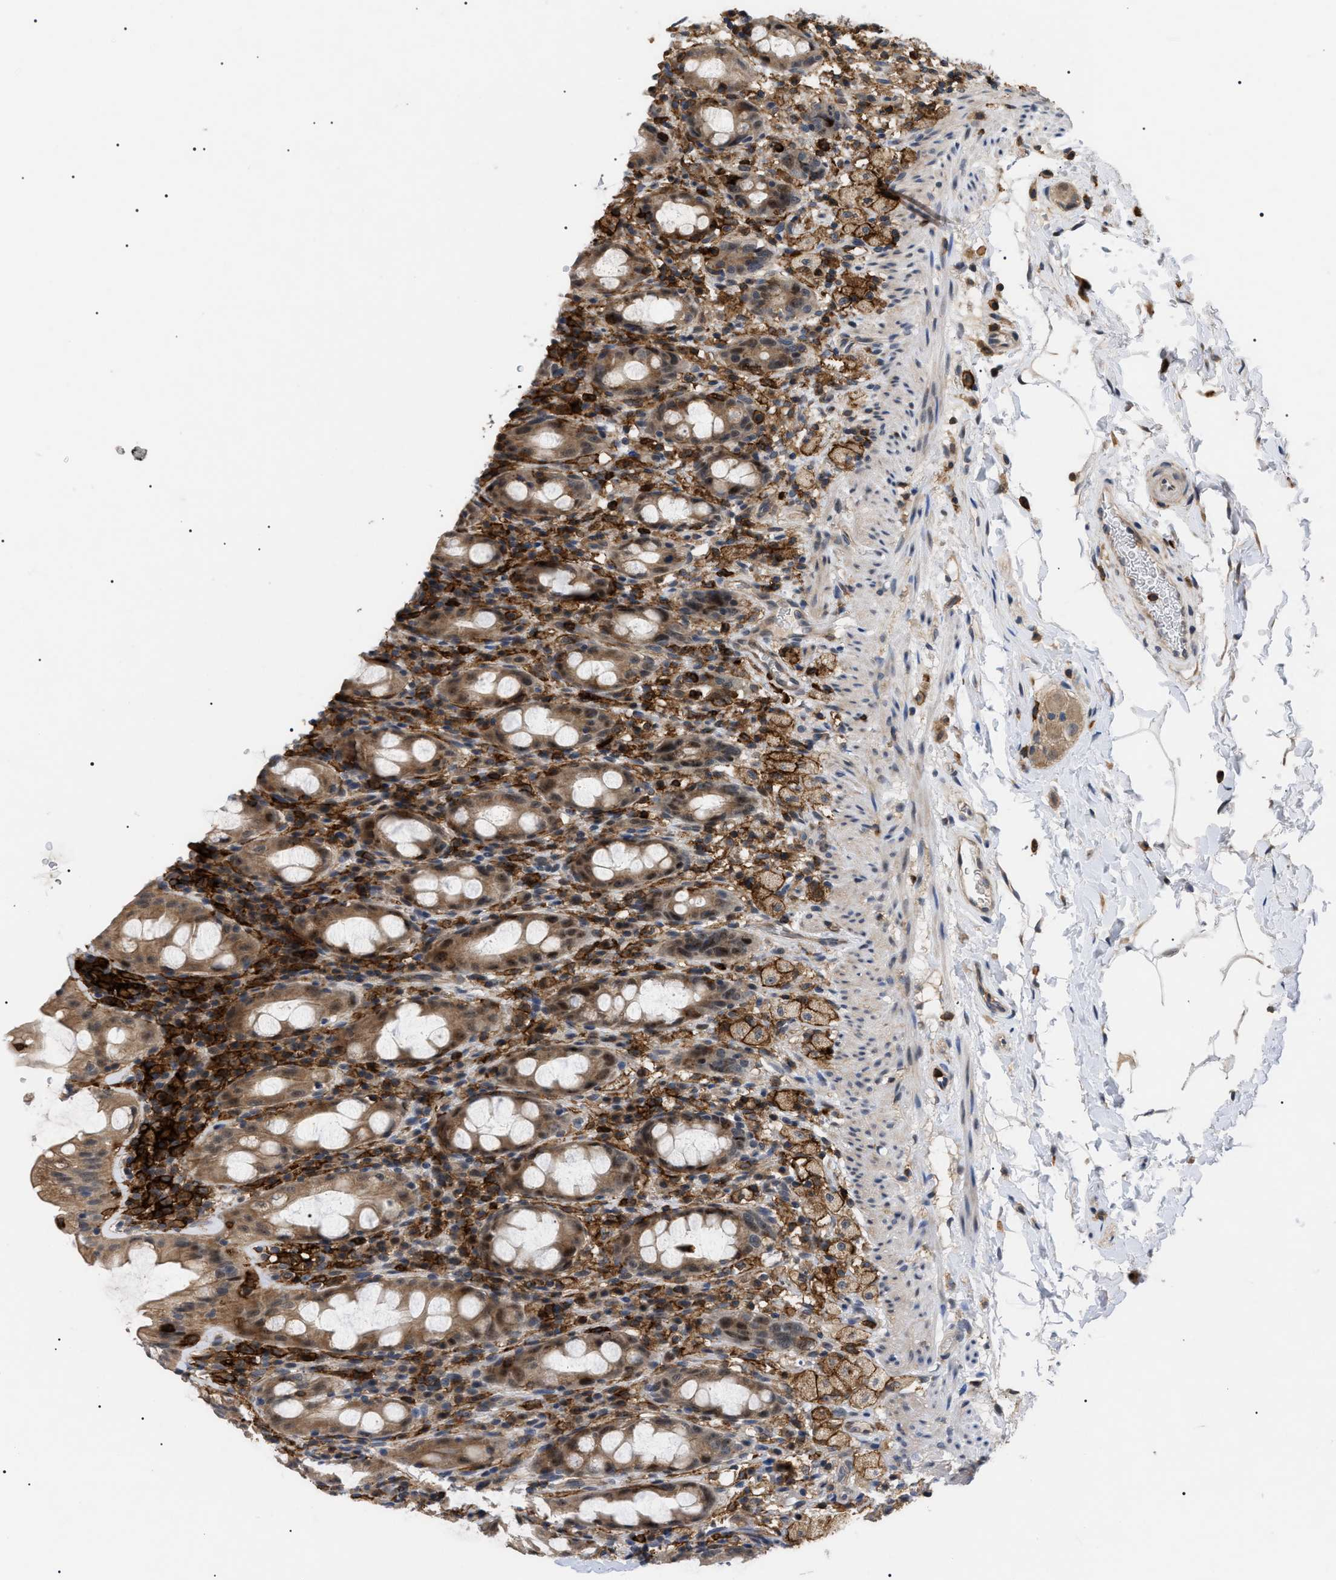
{"staining": {"intensity": "moderate", "quantity": ">75%", "location": "cytoplasmic/membranous"}, "tissue": "rectum", "cell_type": "Glandular cells", "image_type": "normal", "snomed": [{"axis": "morphology", "description": "Normal tissue, NOS"}, {"axis": "topography", "description": "Rectum"}], "caption": "A brown stain labels moderate cytoplasmic/membranous staining of a protein in glandular cells of normal rectum. The staining is performed using DAB brown chromogen to label protein expression. The nuclei are counter-stained blue using hematoxylin.", "gene": "CD300A", "patient": {"sex": "male", "age": 44}}